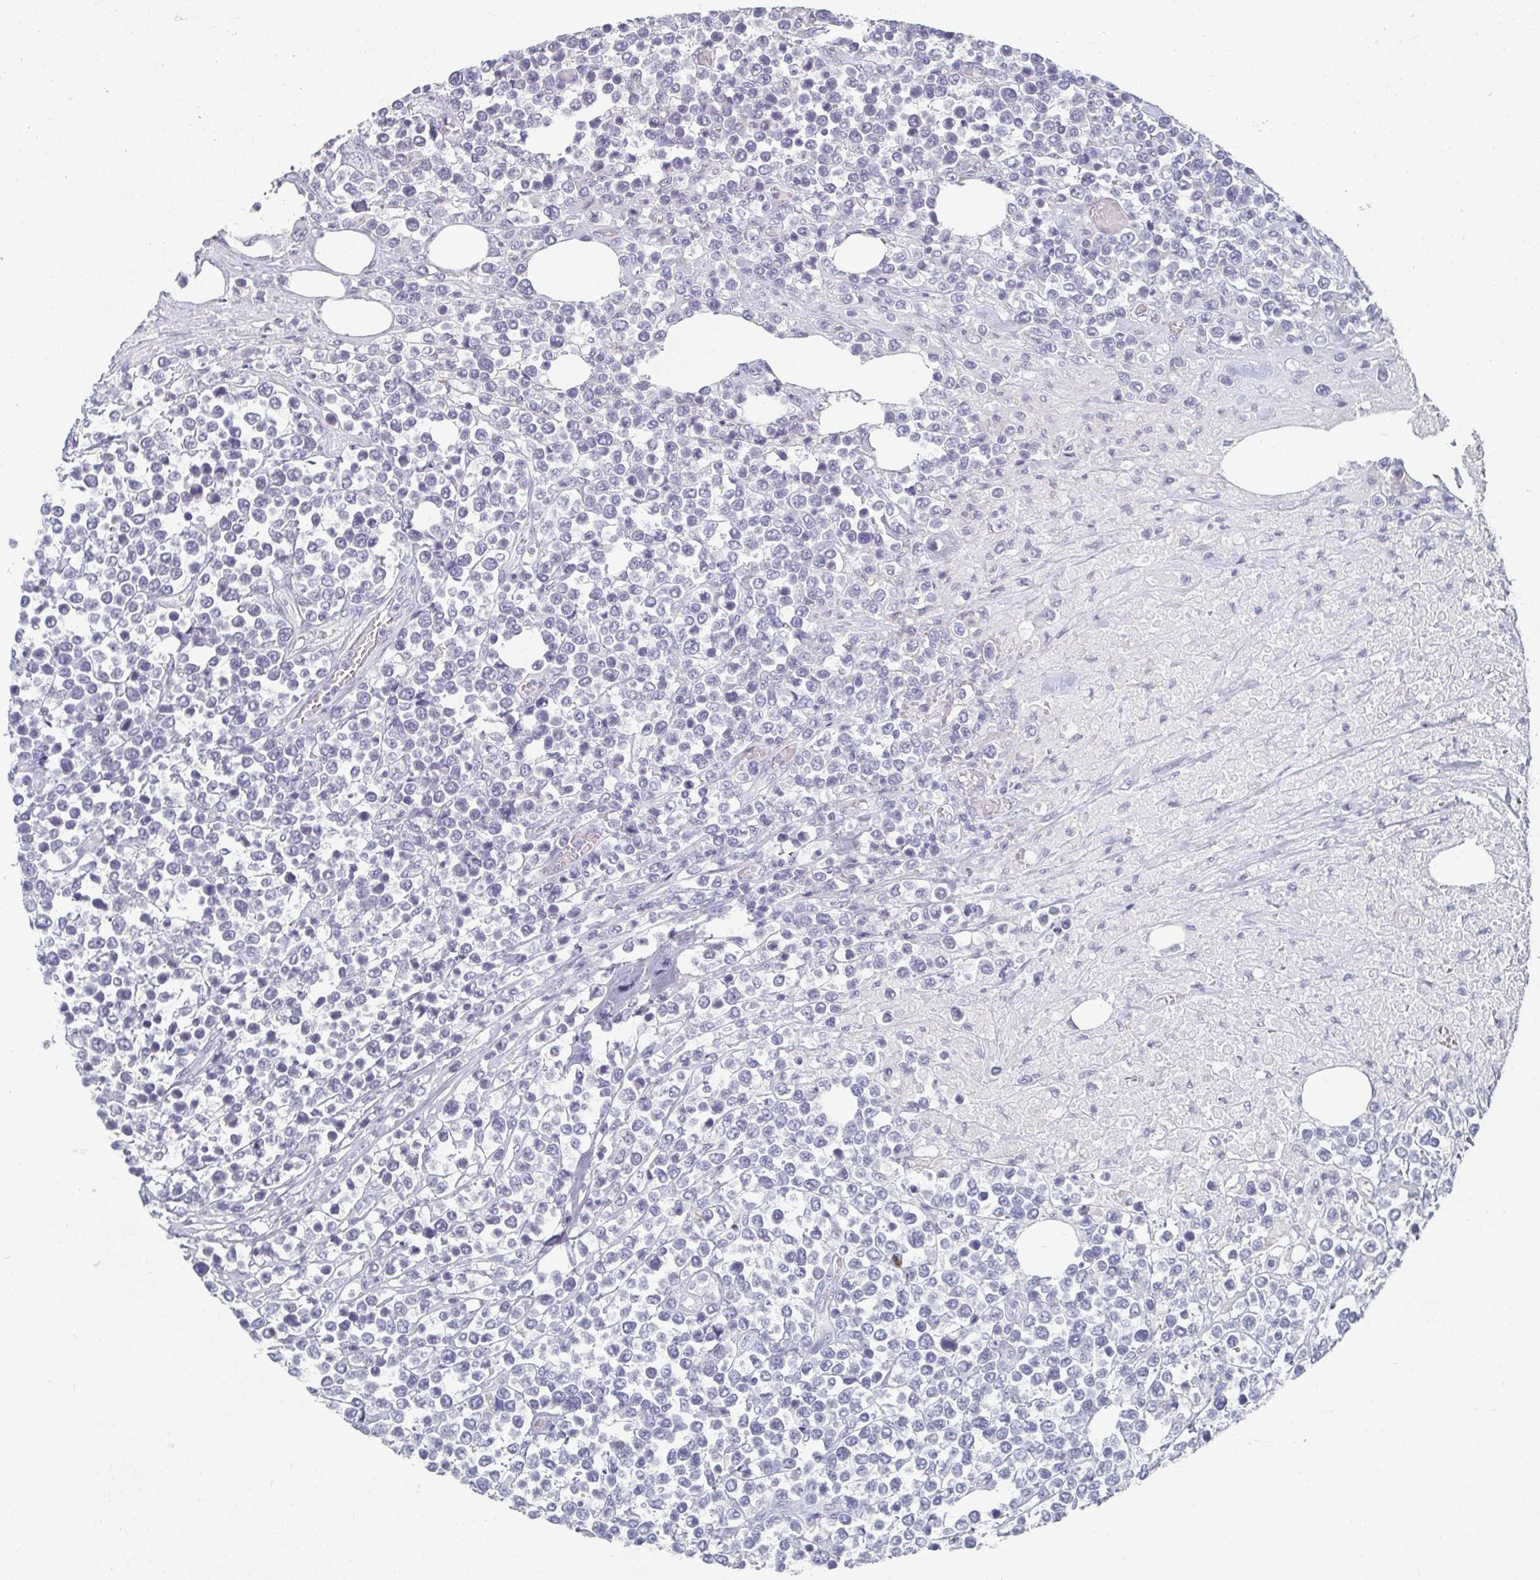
{"staining": {"intensity": "negative", "quantity": "none", "location": "none"}, "tissue": "lymphoma", "cell_type": "Tumor cells", "image_type": "cancer", "snomed": [{"axis": "morphology", "description": "Malignant lymphoma, non-Hodgkin's type, High grade"}, {"axis": "topography", "description": "Soft tissue"}], "caption": "High magnification brightfield microscopy of lymphoma stained with DAB (brown) and counterstained with hematoxylin (blue): tumor cells show no significant staining.", "gene": "CAMKV", "patient": {"sex": "female", "age": 56}}